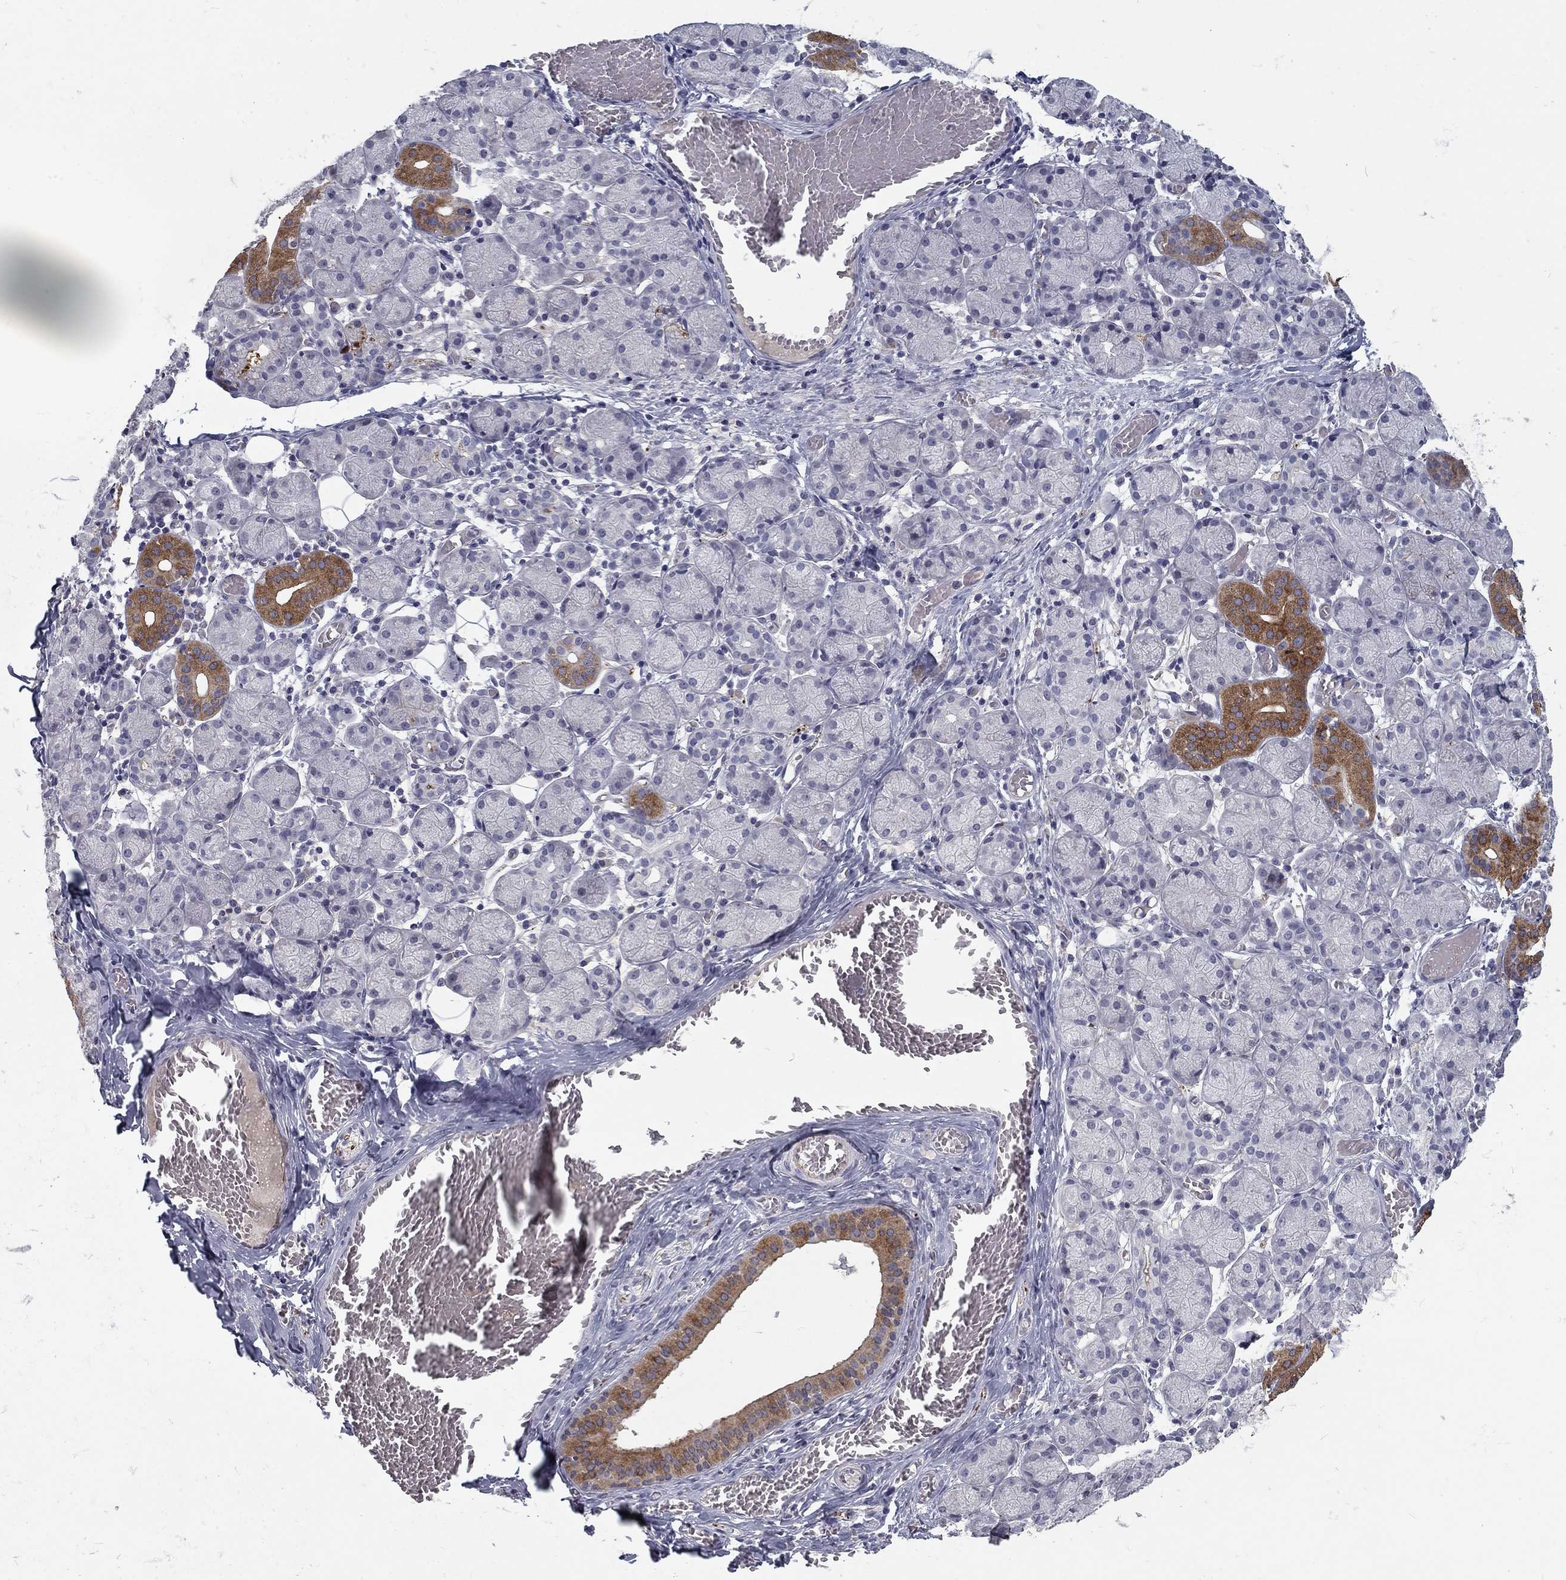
{"staining": {"intensity": "strong", "quantity": "<25%", "location": "cytoplasmic/membranous"}, "tissue": "salivary gland", "cell_type": "Glandular cells", "image_type": "normal", "snomed": [{"axis": "morphology", "description": "Normal tissue, NOS"}, {"axis": "topography", "description": "Salivary gland"}, {"axis": "topography", "description": "Peripheral nerve tissue"}], "caption": "Strong cytoplasmic/membranous expression is present in approximately <25% of glandular cells in unremarkable salivary gland. (Brightfield microscopy of DAB IHC at high magnification).", "gene": "NOS1", "patient": {"sex": "female", "age": 24}}